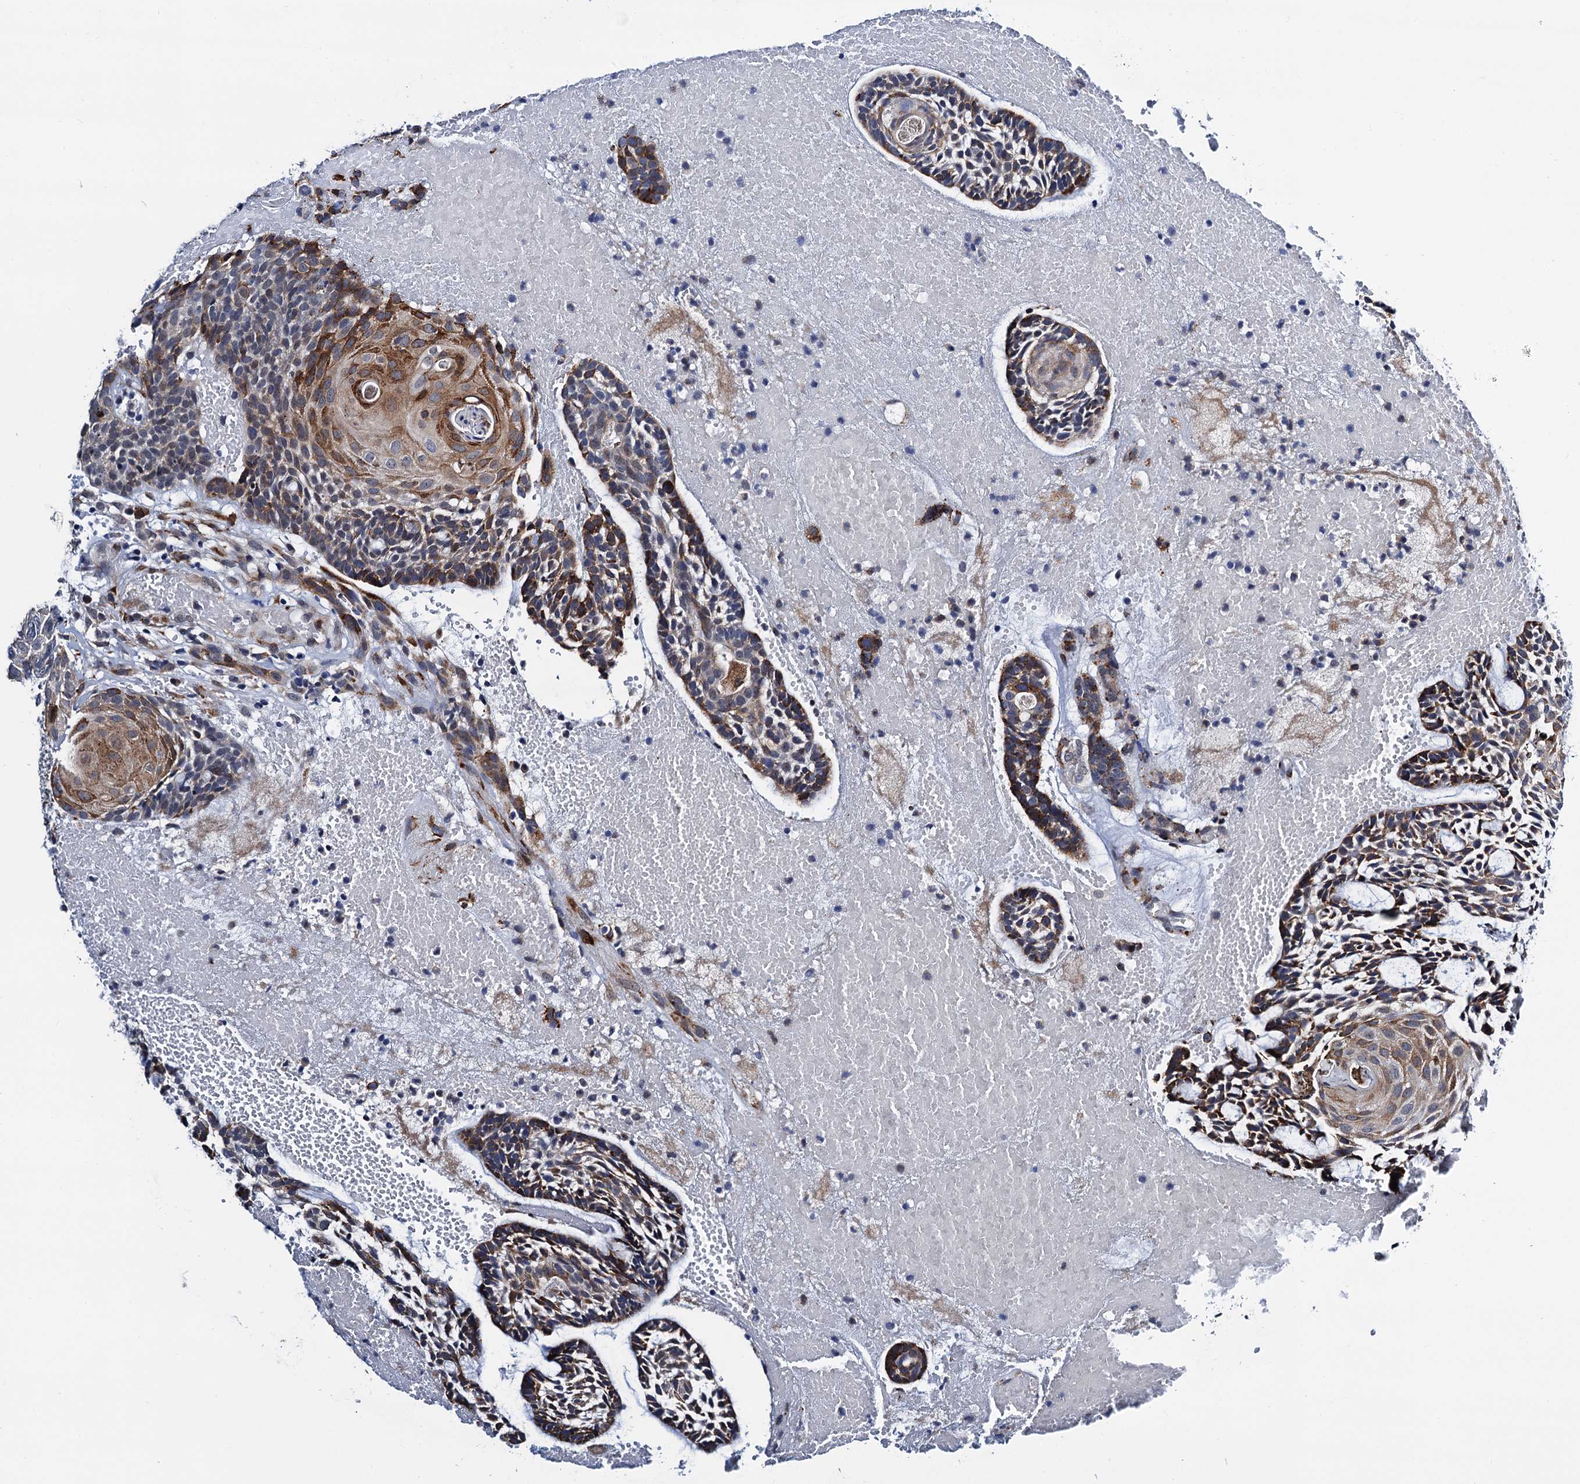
{"staining": {"intensity": "moderate", "quantity": "25%-75%", "location": "cytoplasmic/membranous"}, "tissue": "head and neck cancer", "cell_type": "Tumor cells", "image_type": "cancer", "snomed": [{"axis": "morphology", "description": "Adenocarcinoma, NOS"}, {"axis": "topography", "description": "Subcutis"}, {"axis": "topography", "description": "Head-Neck"}], "caption": "Immunohistochemical staining of head and neck cancer (adenocarcinoma) demonstrates medium levels of moderate cytoplasmic/membranous expression in approximately 25%-75% of tumor cells. (DAB IHC with brightfield microscopy, high magnification).", "gene": "SLC7A10", "patient": {"sex": "female", "age": 73}}